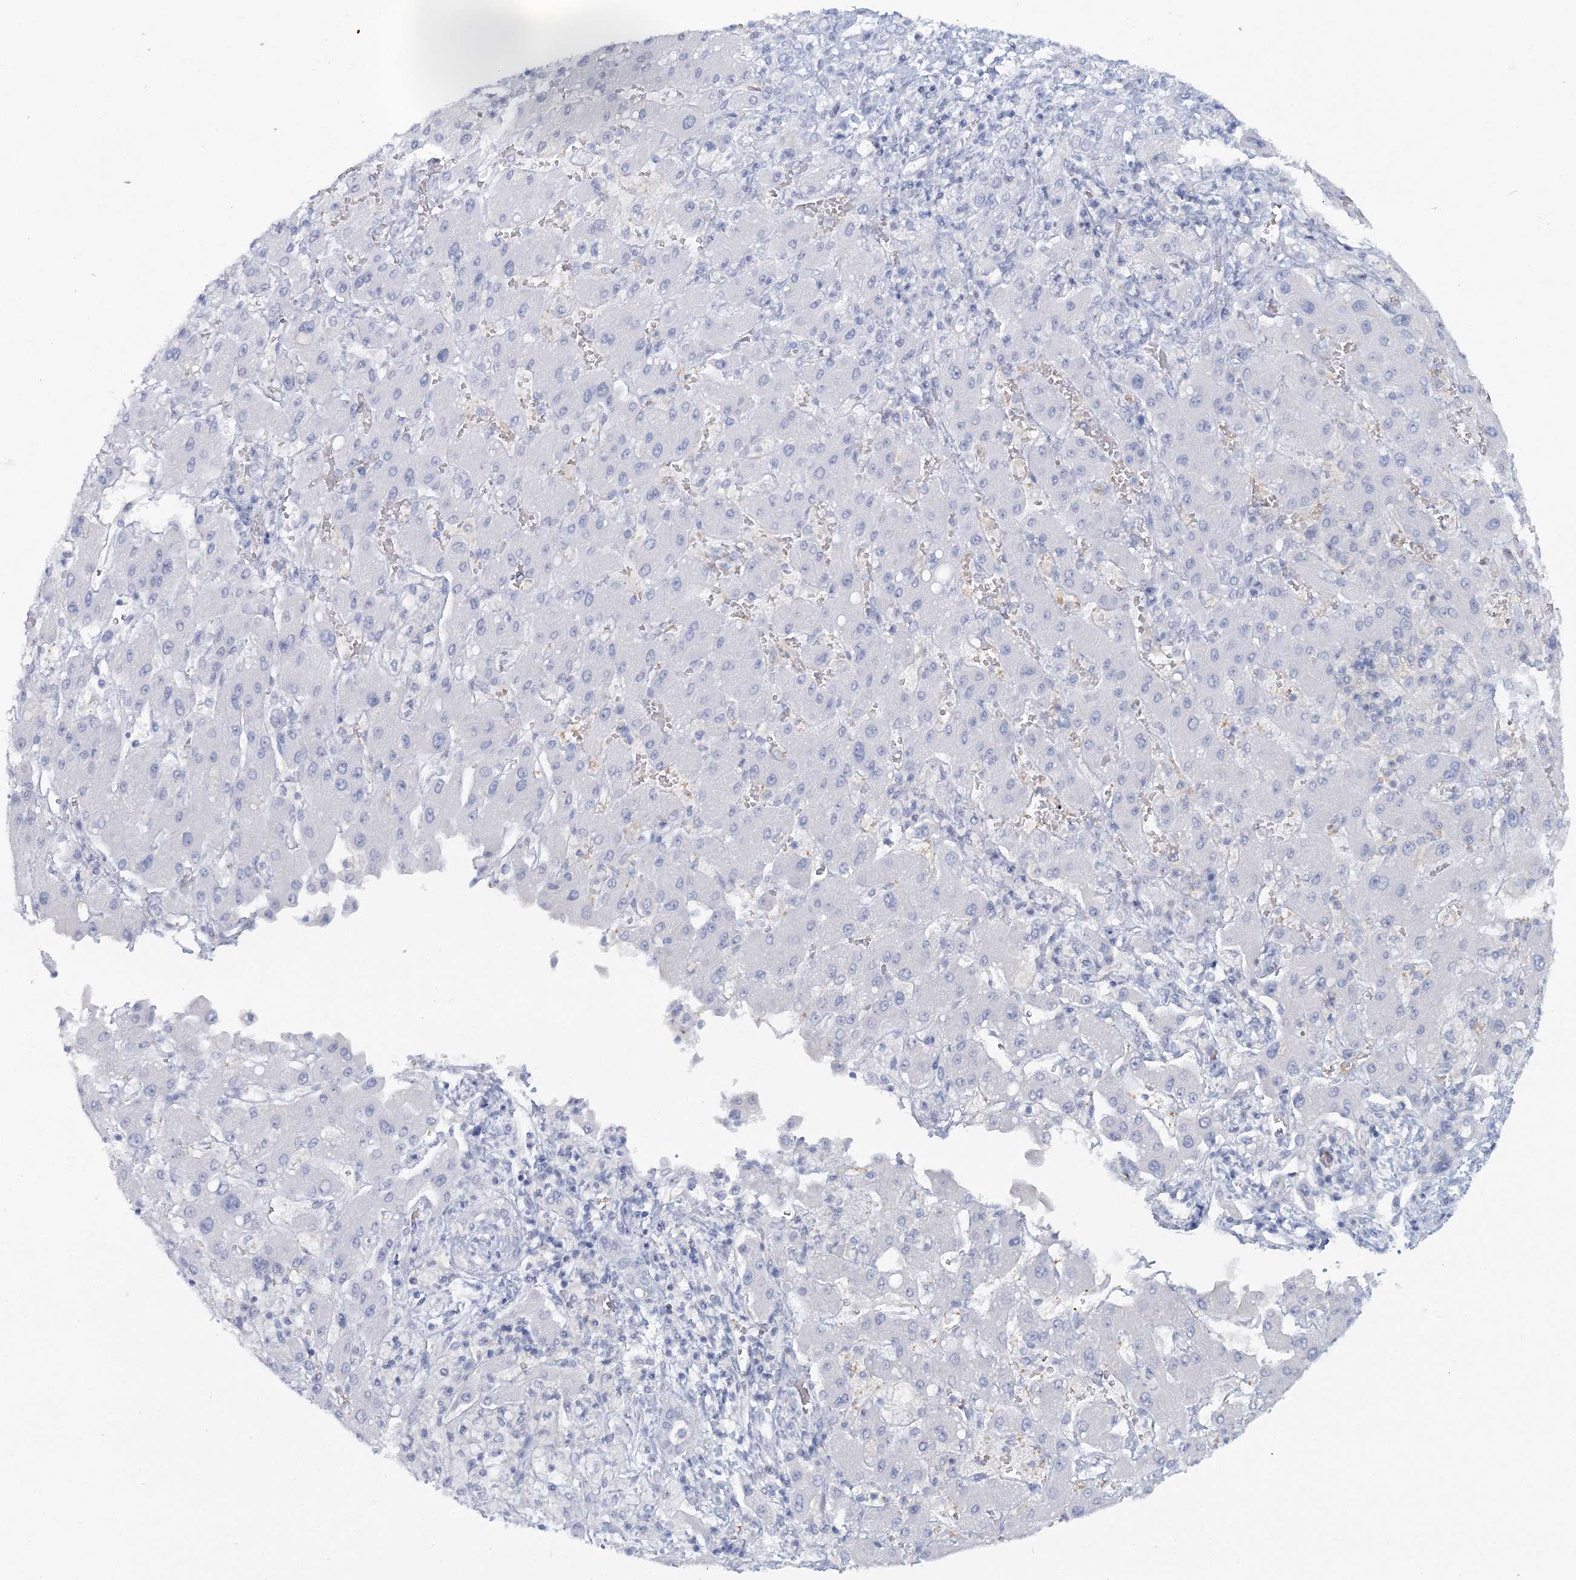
{"staining": {"intensity": "negative", "quantity": "none", "location": "none"}, "tissue": "liver cancer", "cell_type": "Tumor cells", "image_type": "cancer", "snomed": [{"axis": "morphology", "description": "Cholangiocarcinoma"}, {"axis": "topography", "description": "Liver"}], "caption": "A histopathology image of human cholangiocarcinoma (liver) is negative for staining in tumor cells.", "gene": "CUEDC2", "patient": {"sex": "male", "age": 50}}